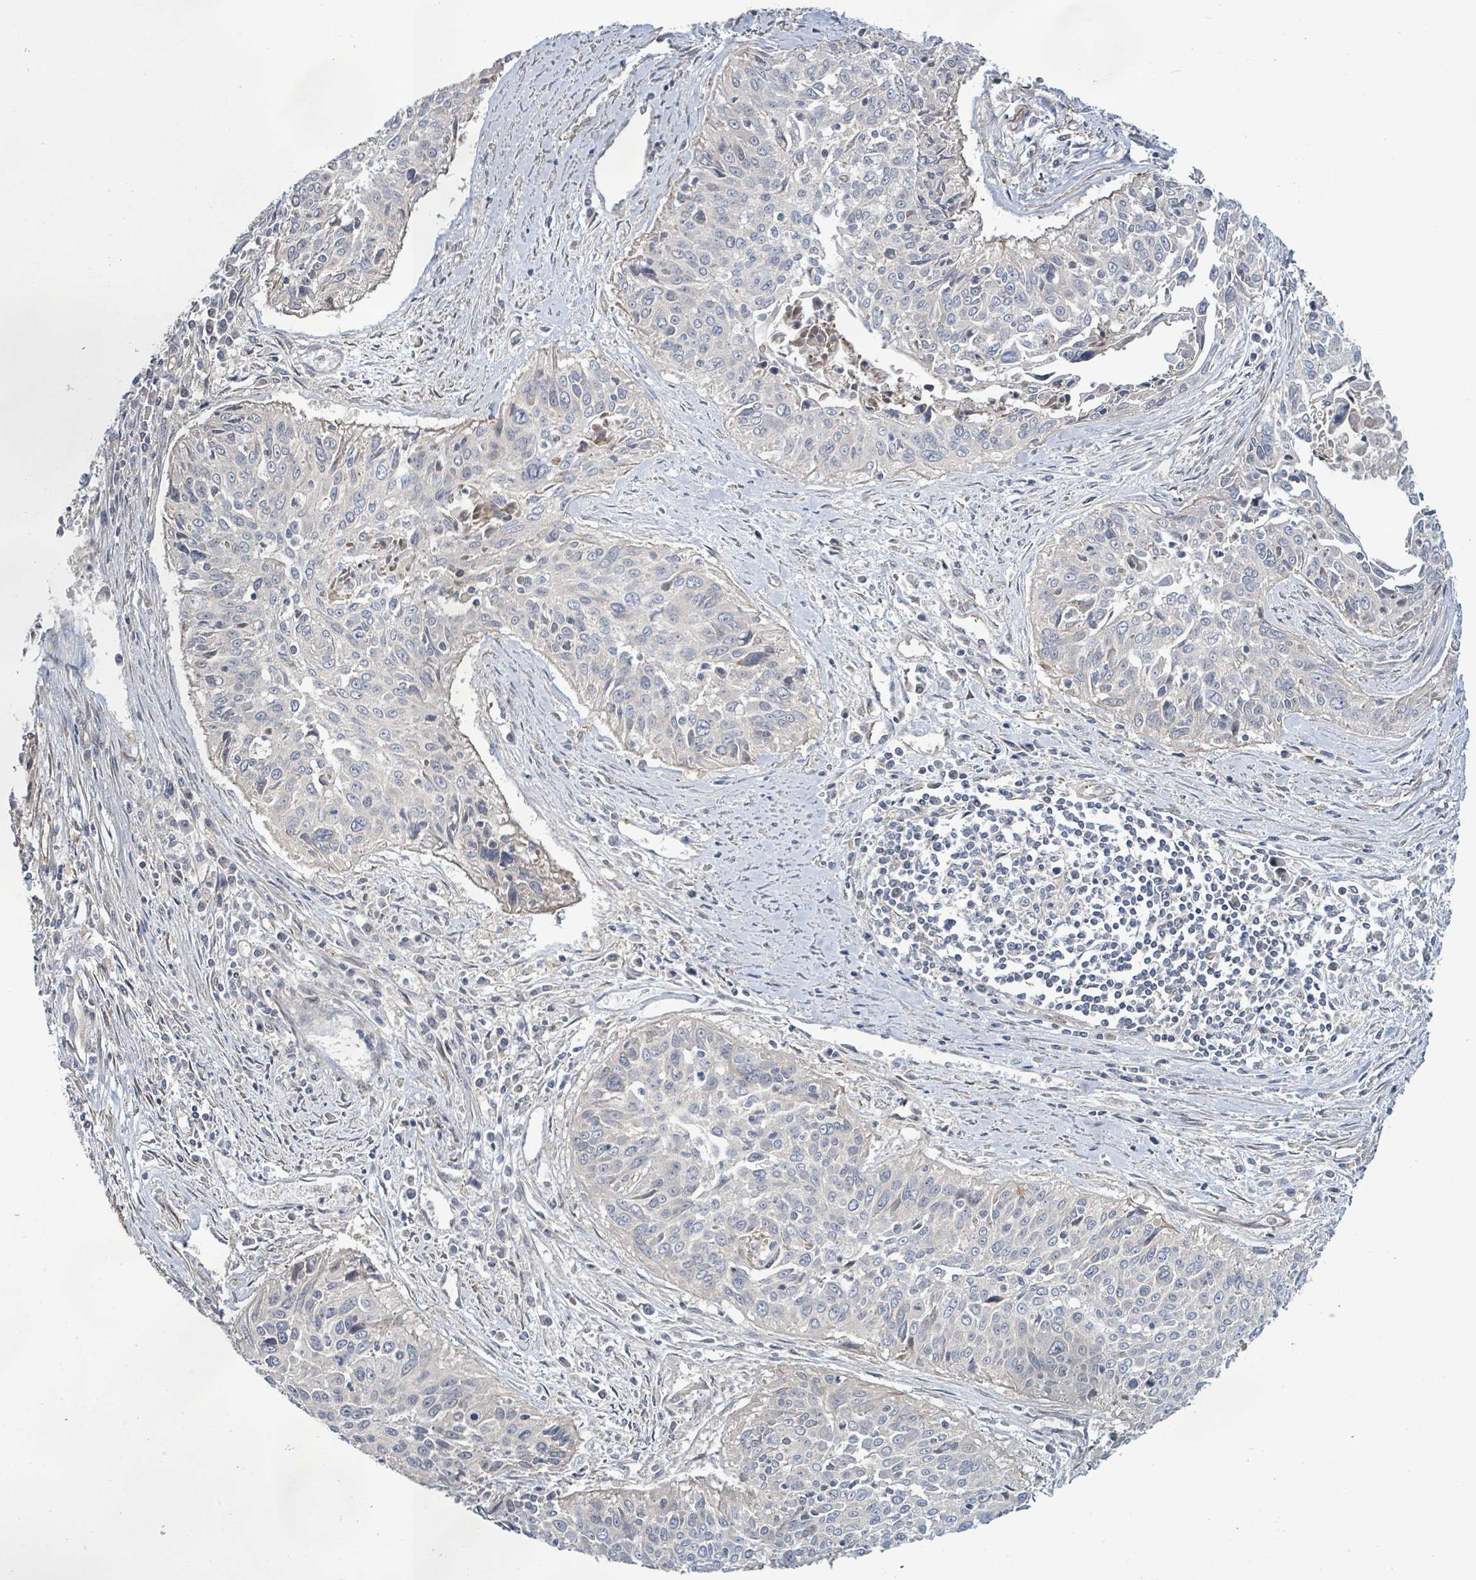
{"staining": {"intensity": "negative", "quantity": "none", "location": "none"}, "tissue": "cervical cancer", "cell_type": "Tumor cells", "image_type": "cancer", "snomed": [{"axis": "morphology", "description": "Squamous cell carcinoma, NOS"}, {"axis": "topography", "description": "Cervix"}], "caption": "Immunohistochemical staining of cervical squamous cell carcinoma shows no significant expression in tumor cells.", "gene": "KBTBD11", "patient": {"sex": "female", "age": 55}}